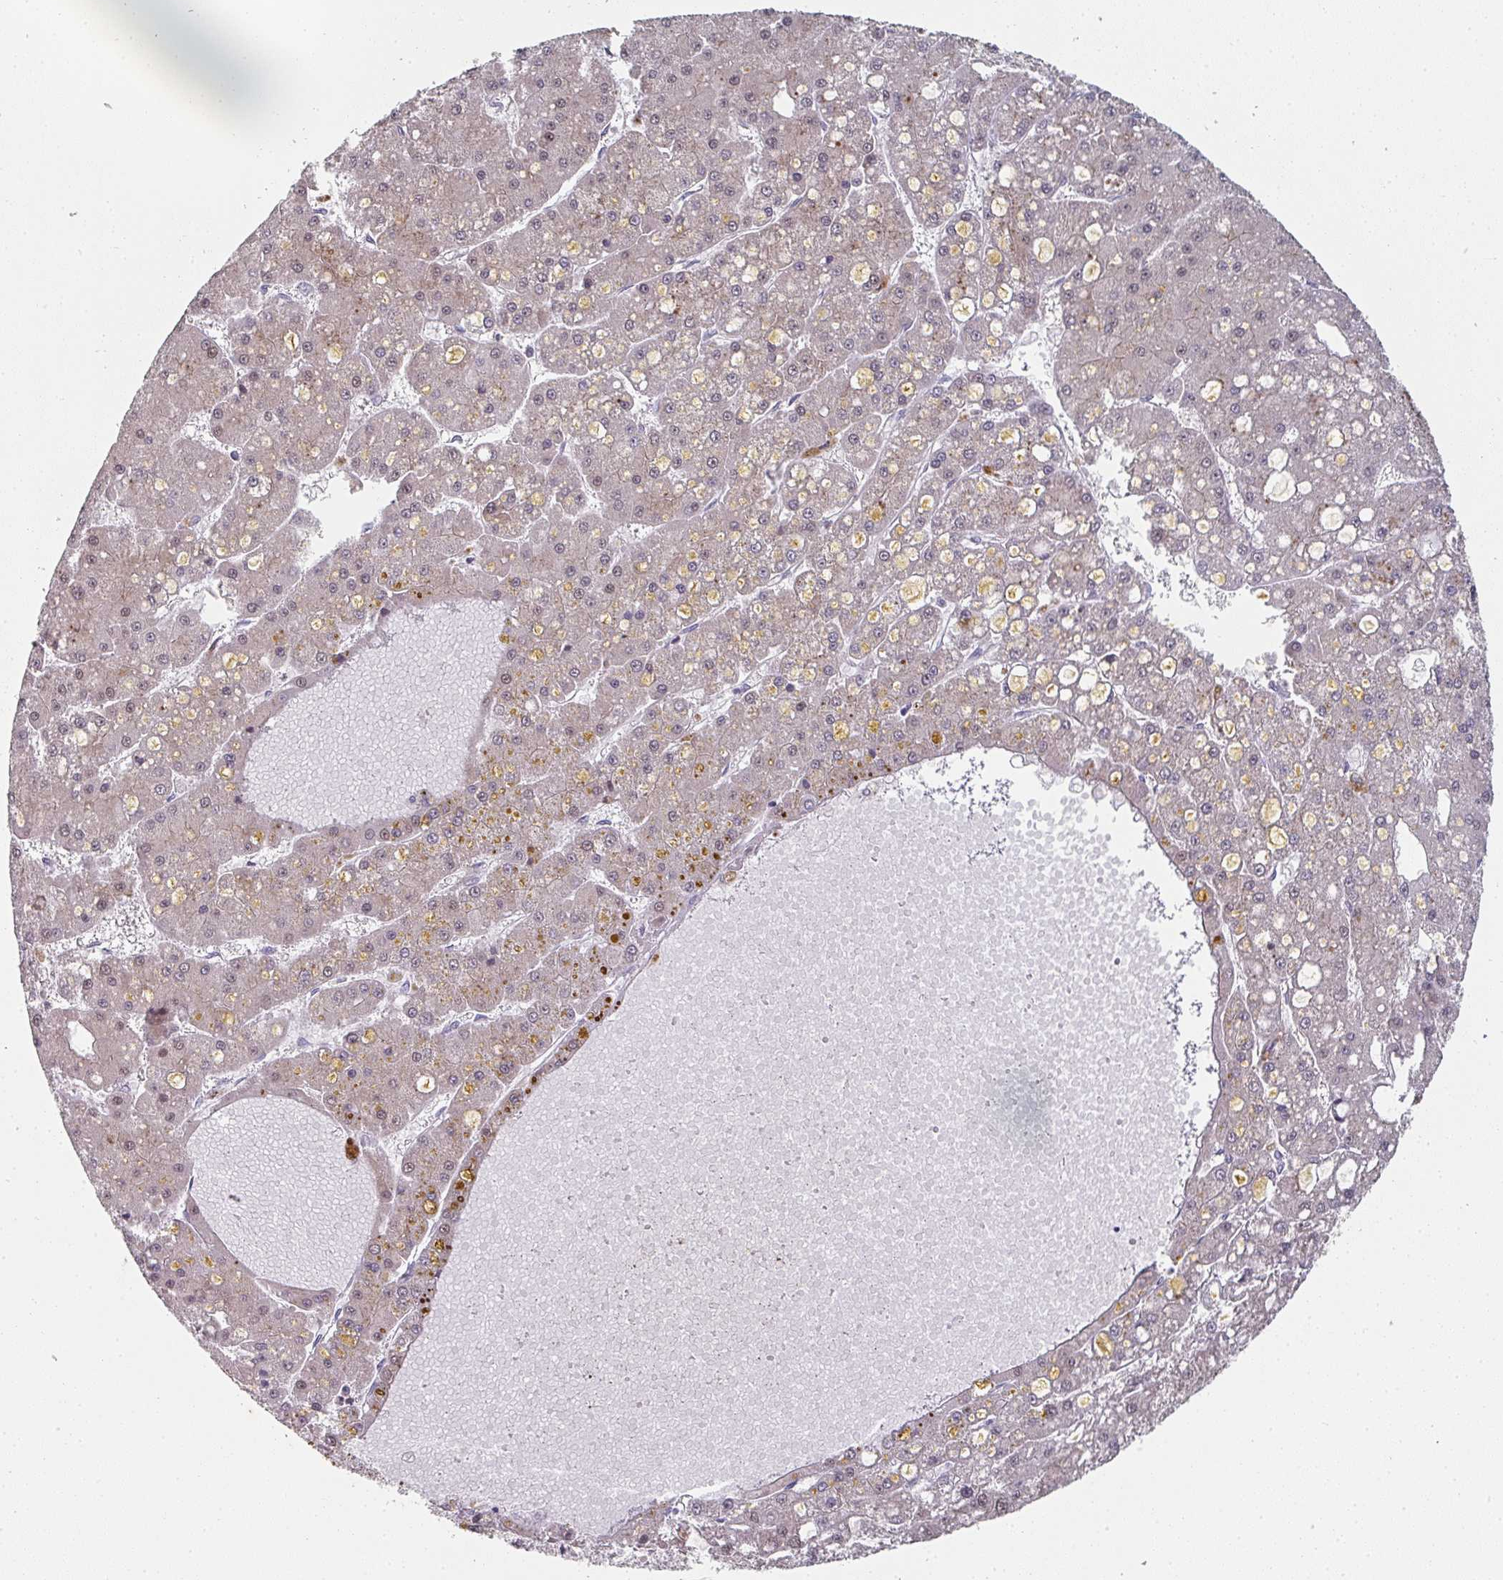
{"staining": {"intensity": "weak", "quantity": "25%-75%", "location": "cytoplasmic/membranous,nuclear"}, "tissue": "liver cancer", "cell_type": "Tumor cells", "image_type": "cancer", "snomed": [{"axis": "morphology", "description": "Carcinoma, Hepatocellular, NOS"}, {"axis": "topography", "description": "Liver"}], "caption": "Human hepatocellular carcinoma (liver) stained with a protein marker shows weak staining in tumor cells.", "gene": "A1CF", "patient": {"sex": "male", "age": 67}}